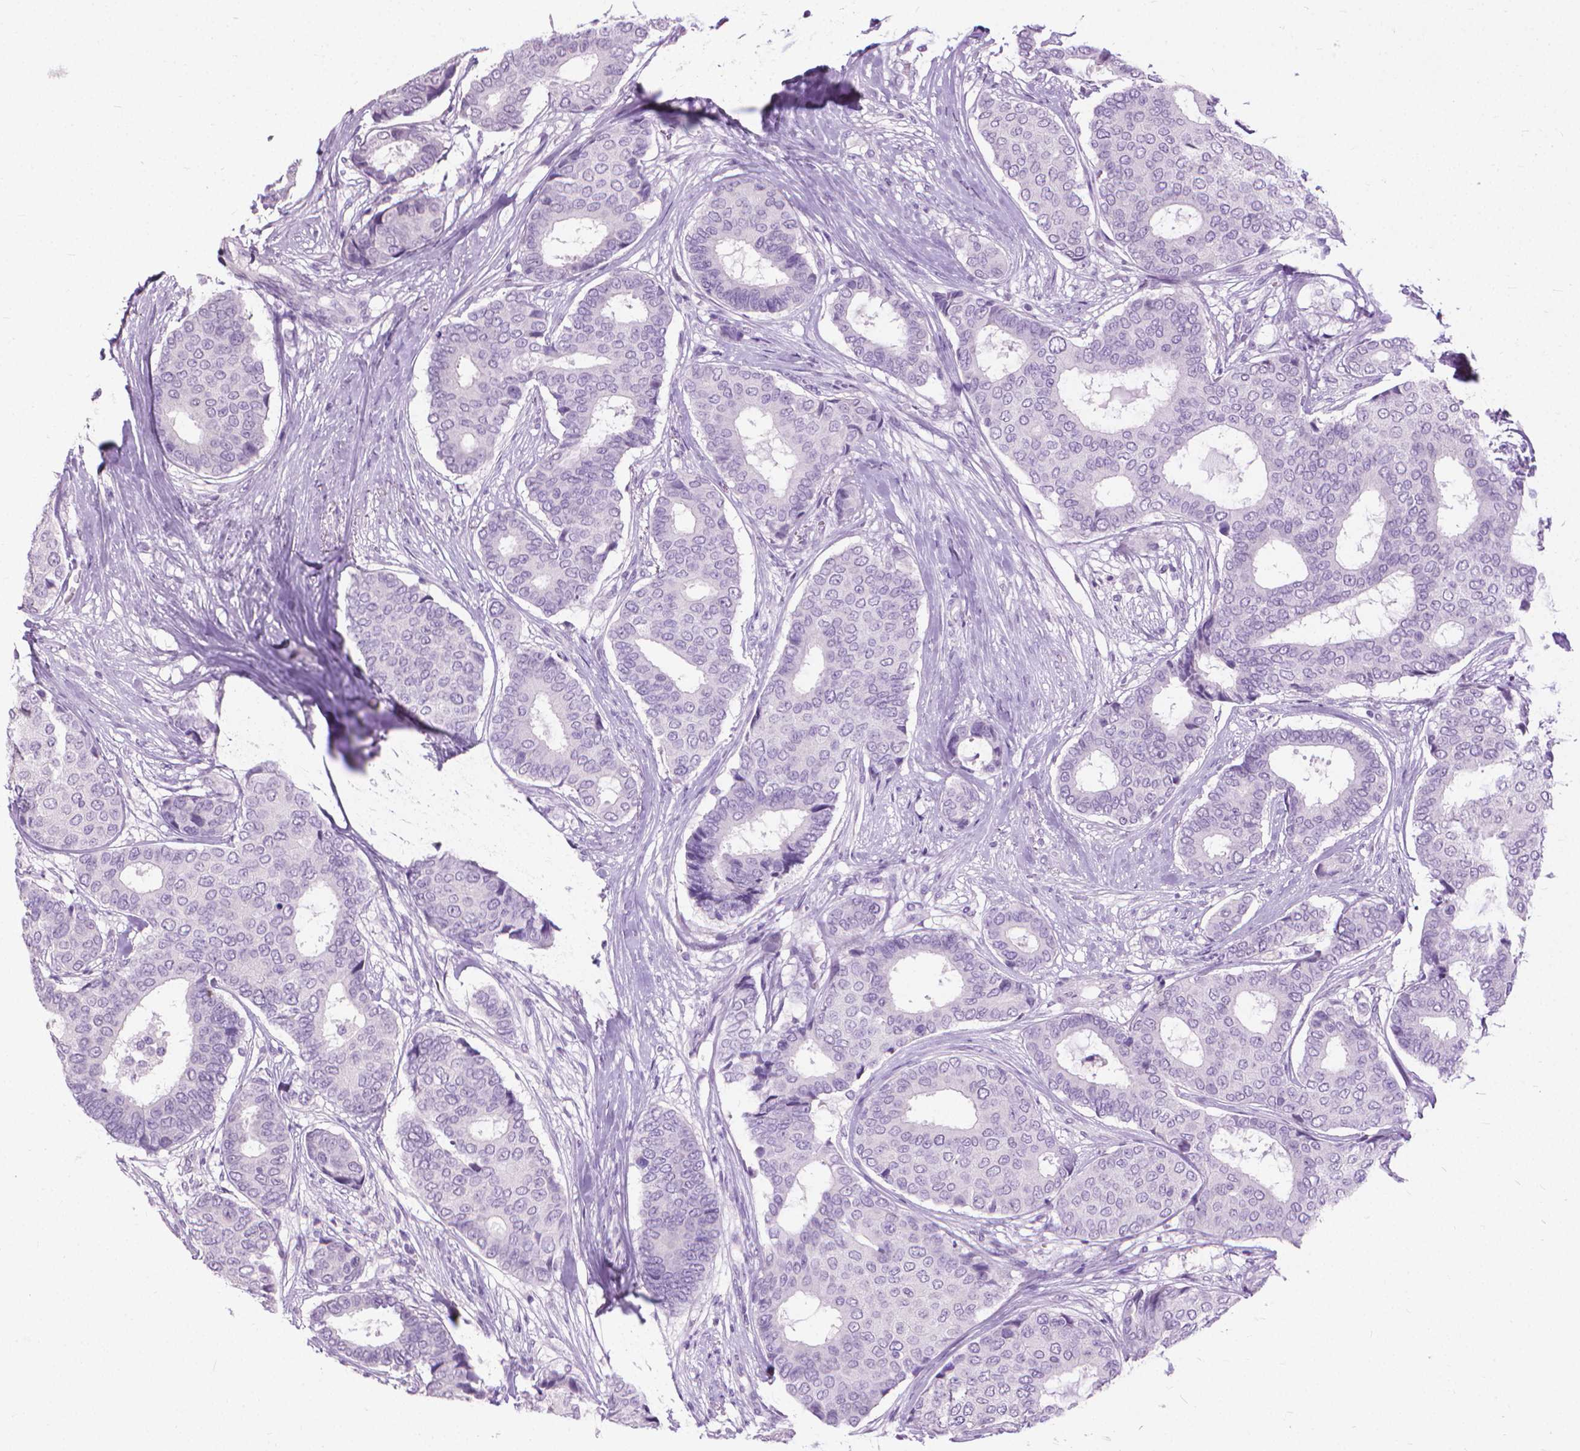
{"staining": {"intensity": "negative", "quantity": "none", "location": "none"}, "tissue": "breast cancer", "cell_type": "Tumor cells", "image_type": "cancer", "snomed": [{"axis": "morphology", "description": "Duct carcinoma"}, {"axis": "topography", "description": "Breast"}], "caption": "Human invasive ductal carcinoma (breast) stained for a protein using immunohistochemistry (IHC) reveals no positivity in tumor cells.", "gene": "KRT5", "patient": {"sex": "female", "age": 75}}